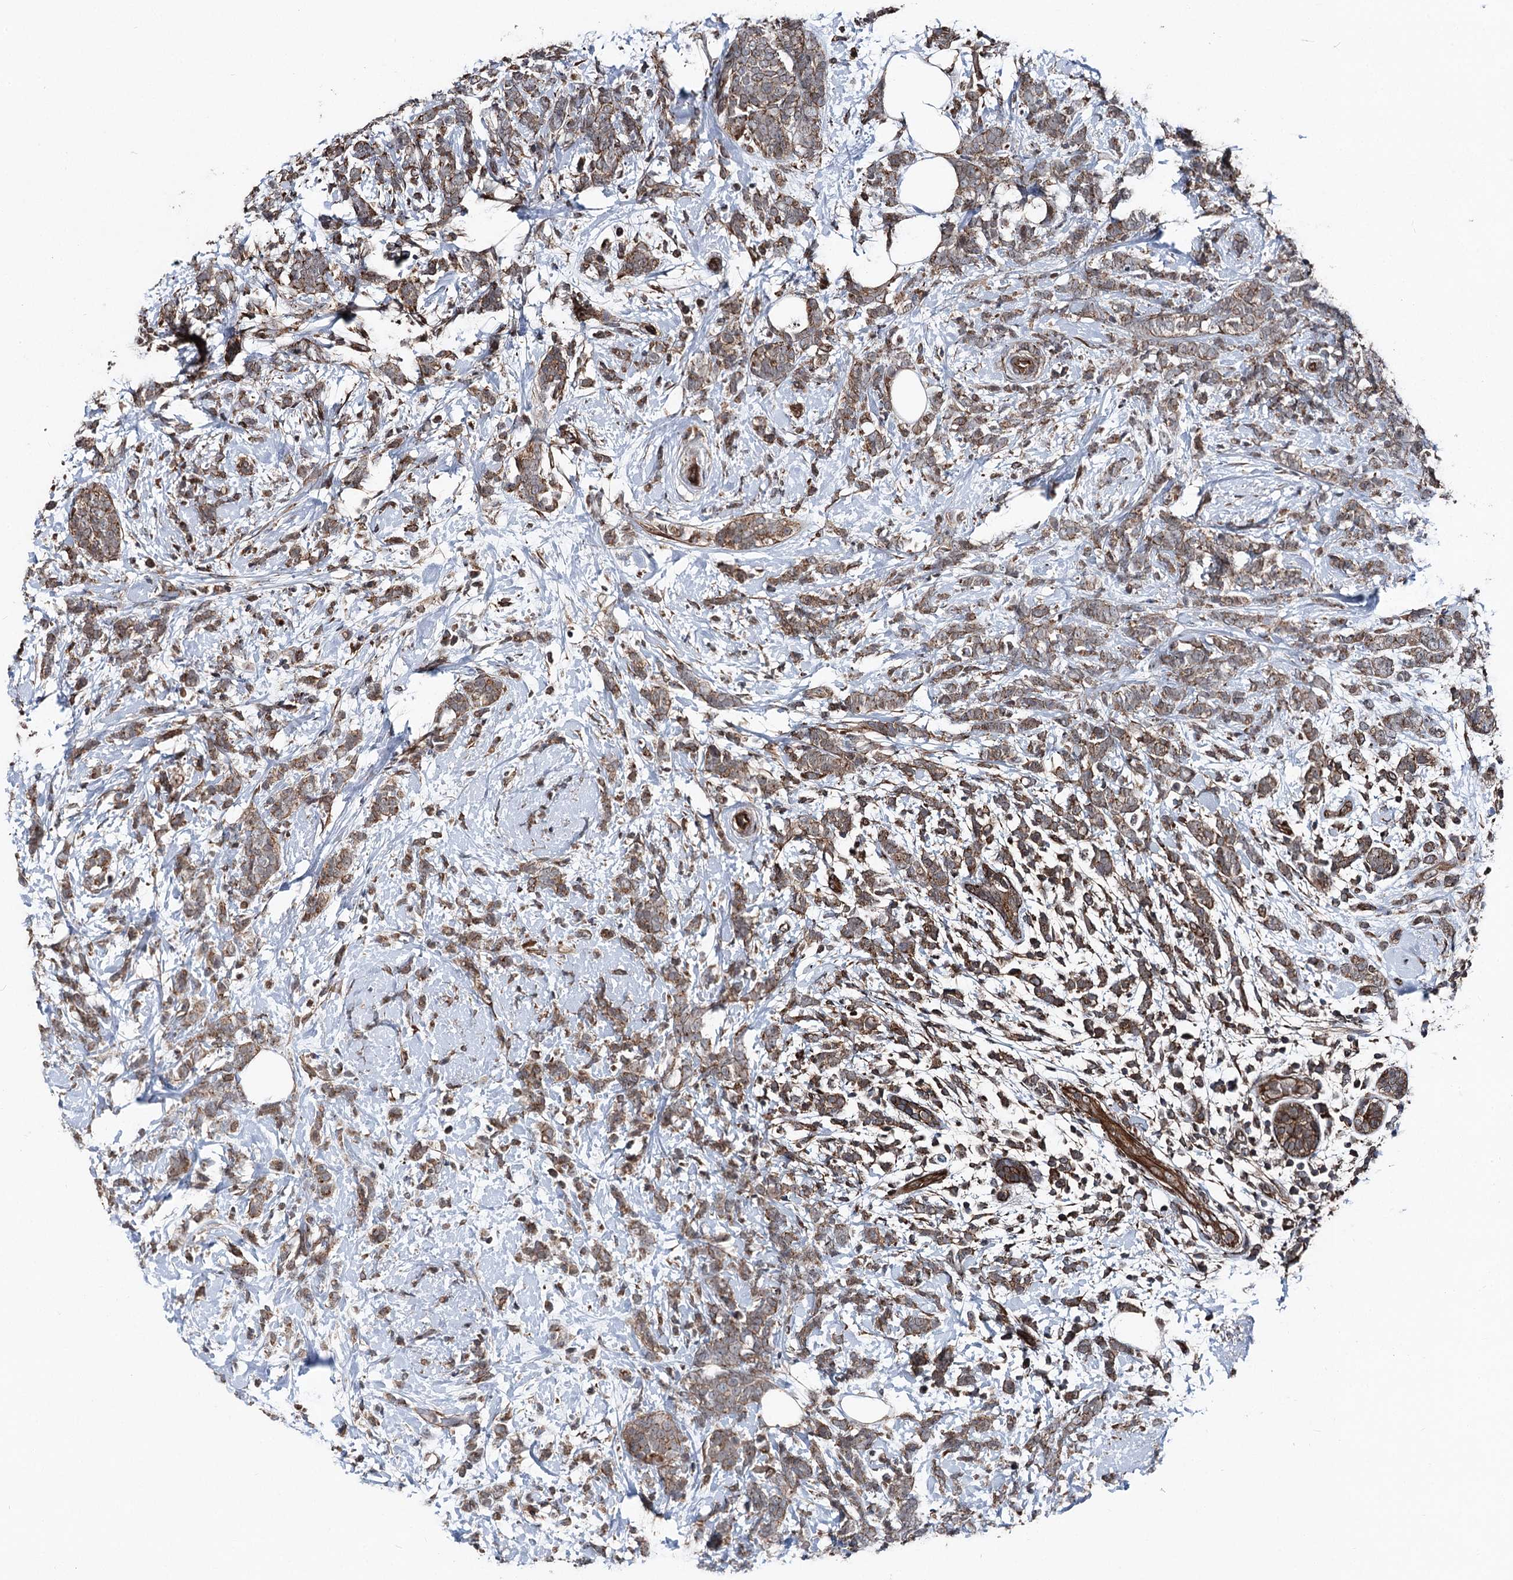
{"staining": {"intensity": "moderate", "quantity": ">75%", "location": "cytoplasmic/membranous"}, "tissue": "breast cancer", "cell_type": "Tumor cells", "image_type": "cancer", "snomed": [{"axis": "morphology", "description": "Lobular carcinoma"}, {"axis": "topography", "description": "Breast"}], "caption": "High-magnification brightfield microscopy of lobular carcinoma (breast) stained with DAB (brown) and counterstained with hematoxylin (blue). tumor cells exhibit moderate cytoplasmic/membranous positivity is present in approximately>75% of cells.", "gene": "ITFG2", "patient": {"sex": "female", "age": 58}}